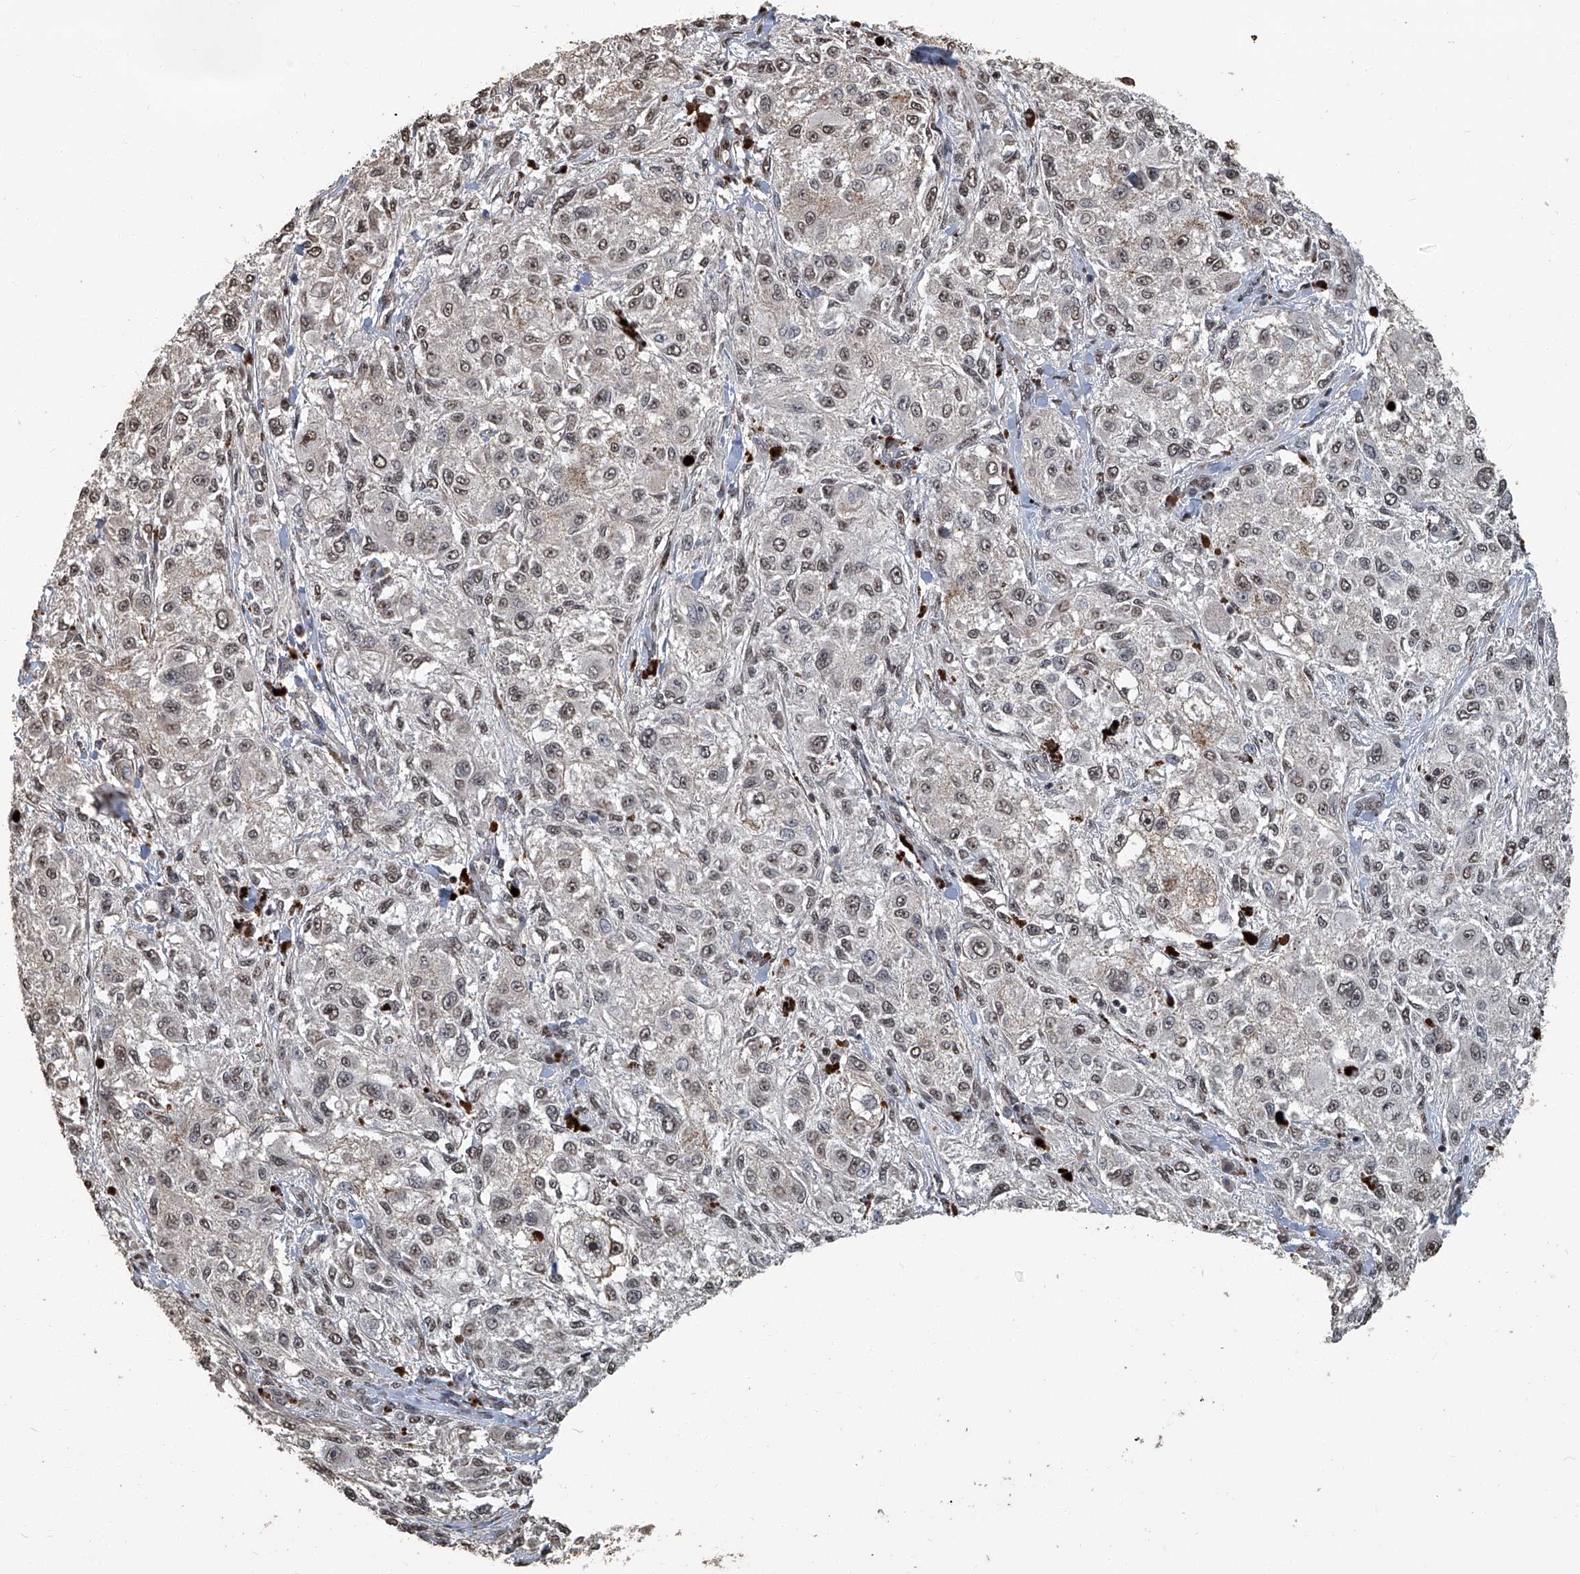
{"staining": {"intensity": "negative", "quantity": "none", "location": "none"}, "tissue": "melanoma", "cell_type": "Tumor cells", "image_type": "cancer", "snomed": [{"axis": "morphology", "description": "Necrosis, NOS"}, {"axis": "morphology", "description": "Malignant melanoma, NOS"}, {"axis": "topography", "description": "Skin"}], "caption": "Immunohistochemistry (IHC) histopathology image of neoplastic tissue: malignant melanoma stained with DAB shows no significant protein positivity in tumor cells.", "gene": "GPR132", "patient": {"sex": "female", "age": 87}}